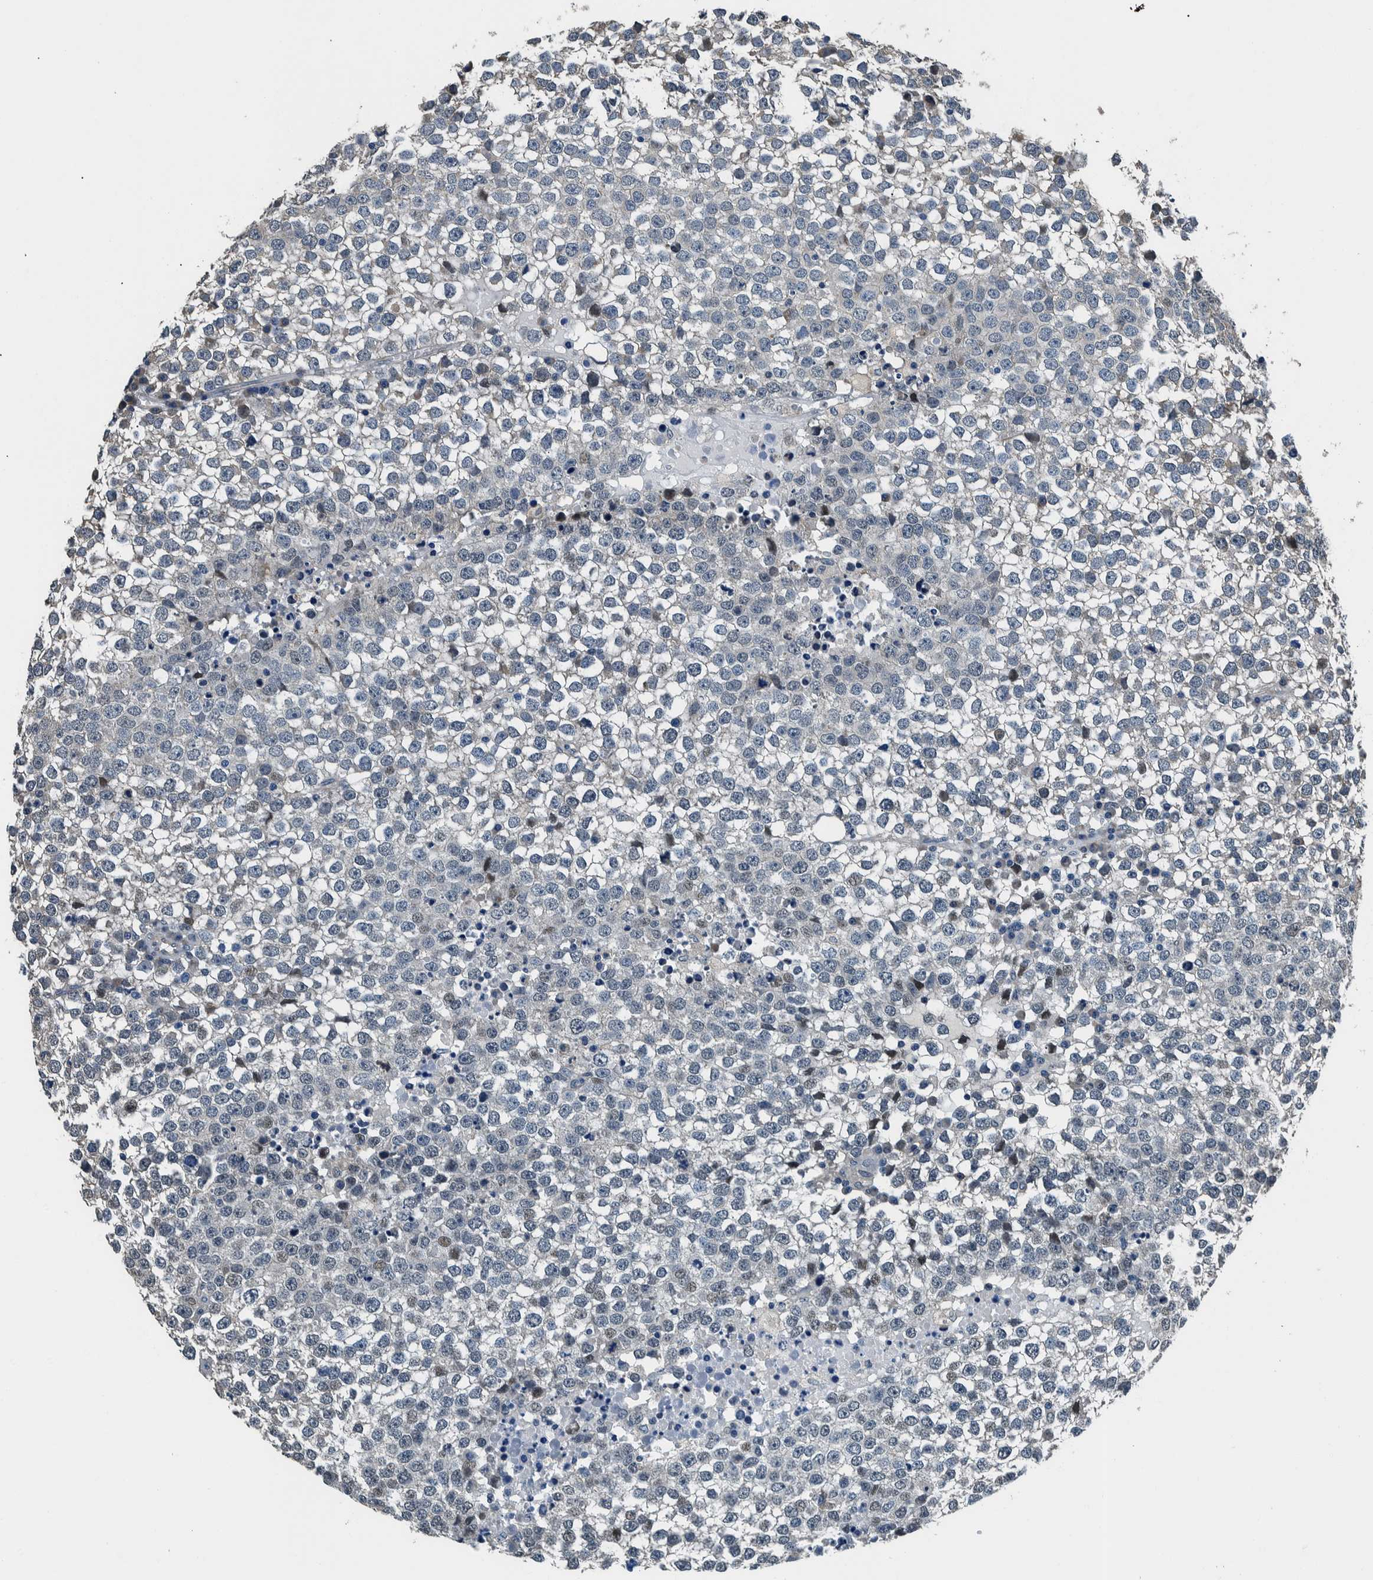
{"staining": {"intensity": "negative", "quantity": "none", "location": "none"}, "tissue": "testis cancer", "cell_type": "Tumor cells", "image_type": "cancer", "snomed": [{"axis": "morphology", "description": "Seminoma, NOS"}, {"axis": "topography", "description": "Testis"}], "caption": "Tumor cells show no significant protein staining in testis seminoma.", "gene": "NIBAN2", "patient": {"sex": "male", "age": 65}}